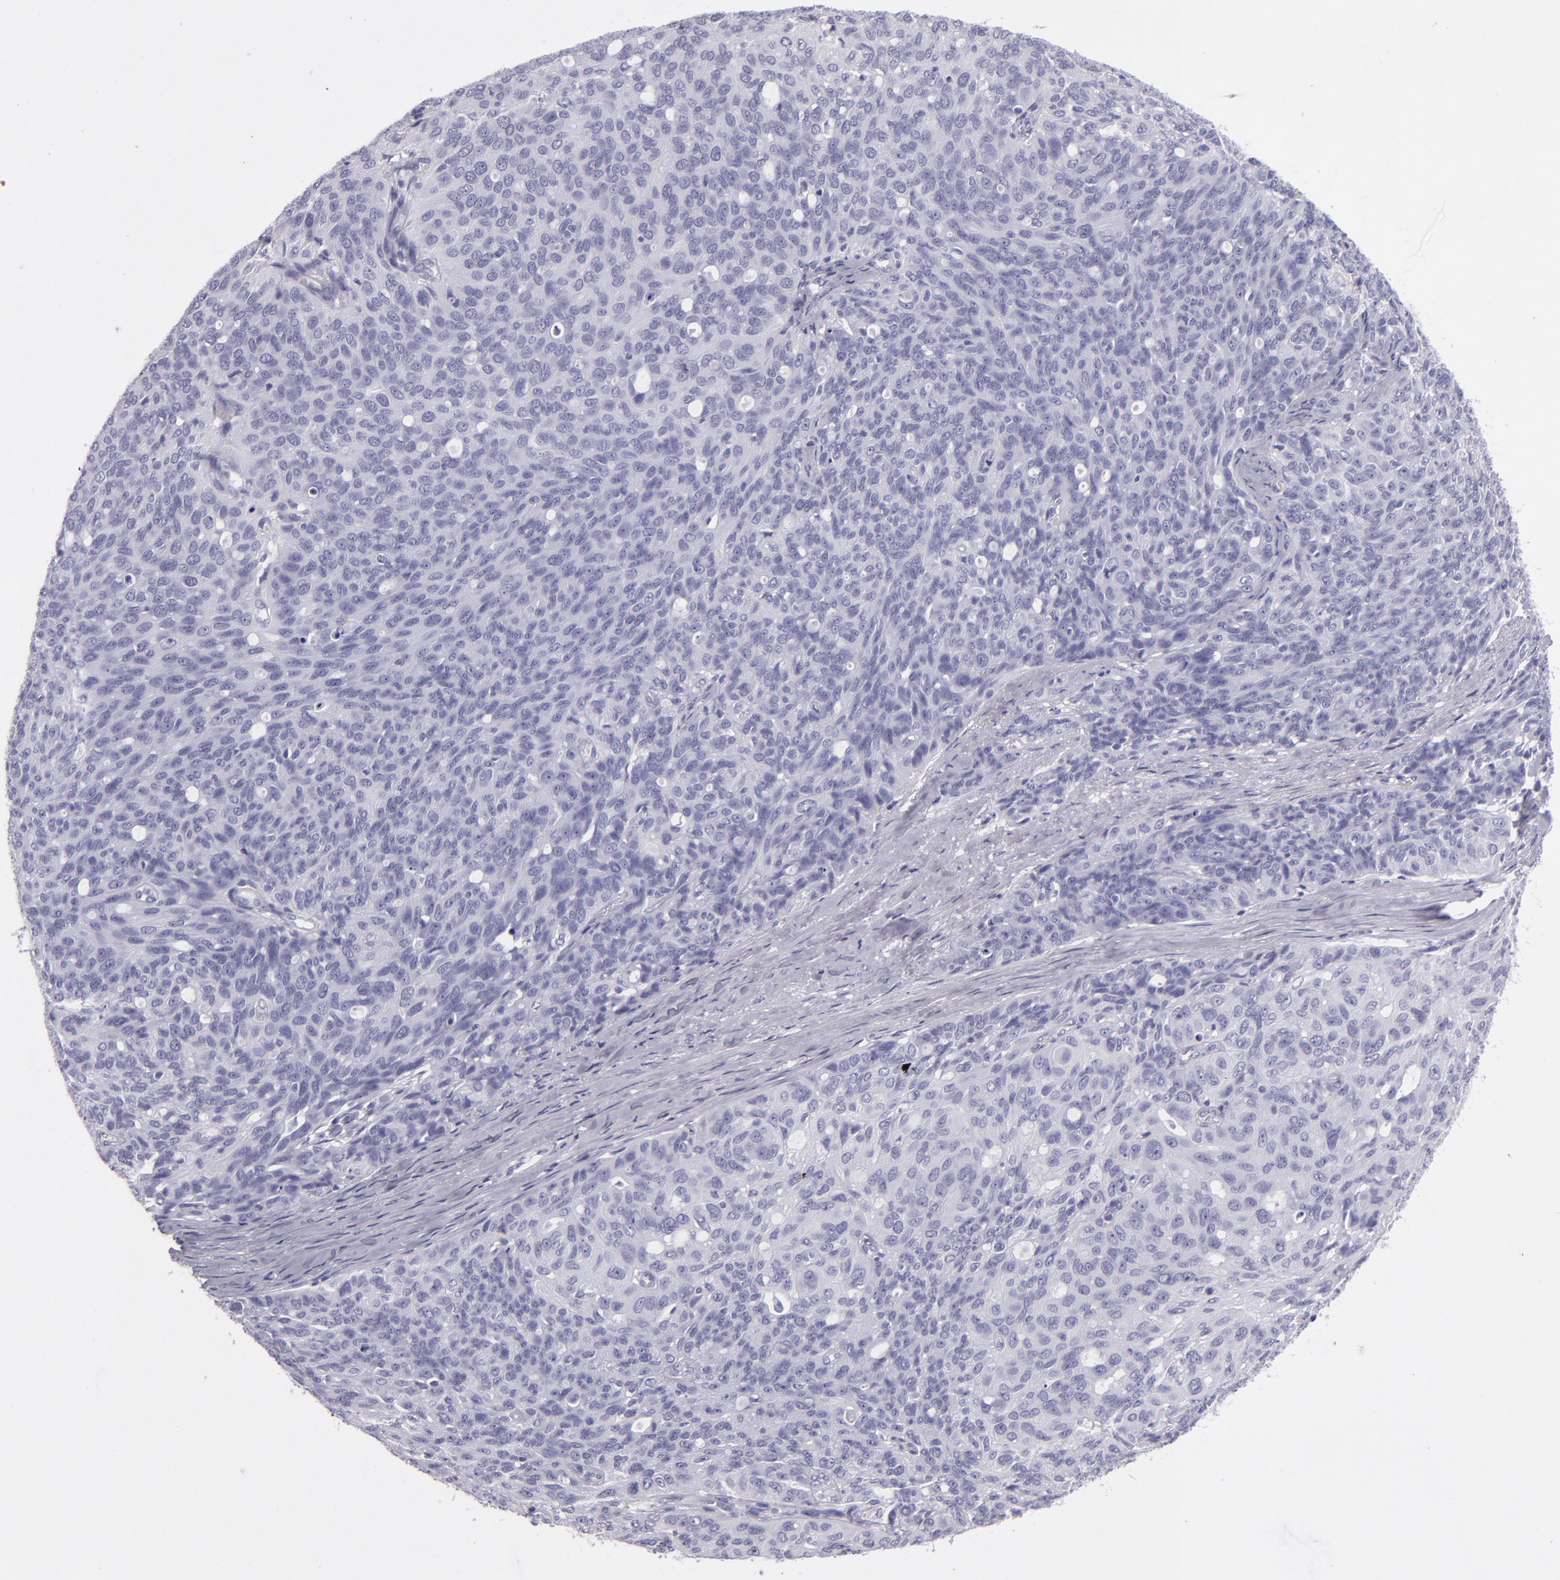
{"staining": {"intensity": "negative", "quantity": "none", "location": "none"}, "tissue": "ovarian cancer", "cell_type": "Tumor cells", "image_type": "cancer", "snomed": [{"axis": "morphology", "description": "Carcinoma, endometroid"}, {"axis": "topography", "description": "Ovary"}], "caption": "Immunohistochemistry image of neoplastic tissue: ovarian cancer stained with DAB exhibits no significant protein positivity in tumor cells.", "gene": "CR2", "patient": {"sex": "female", "age": 60}}